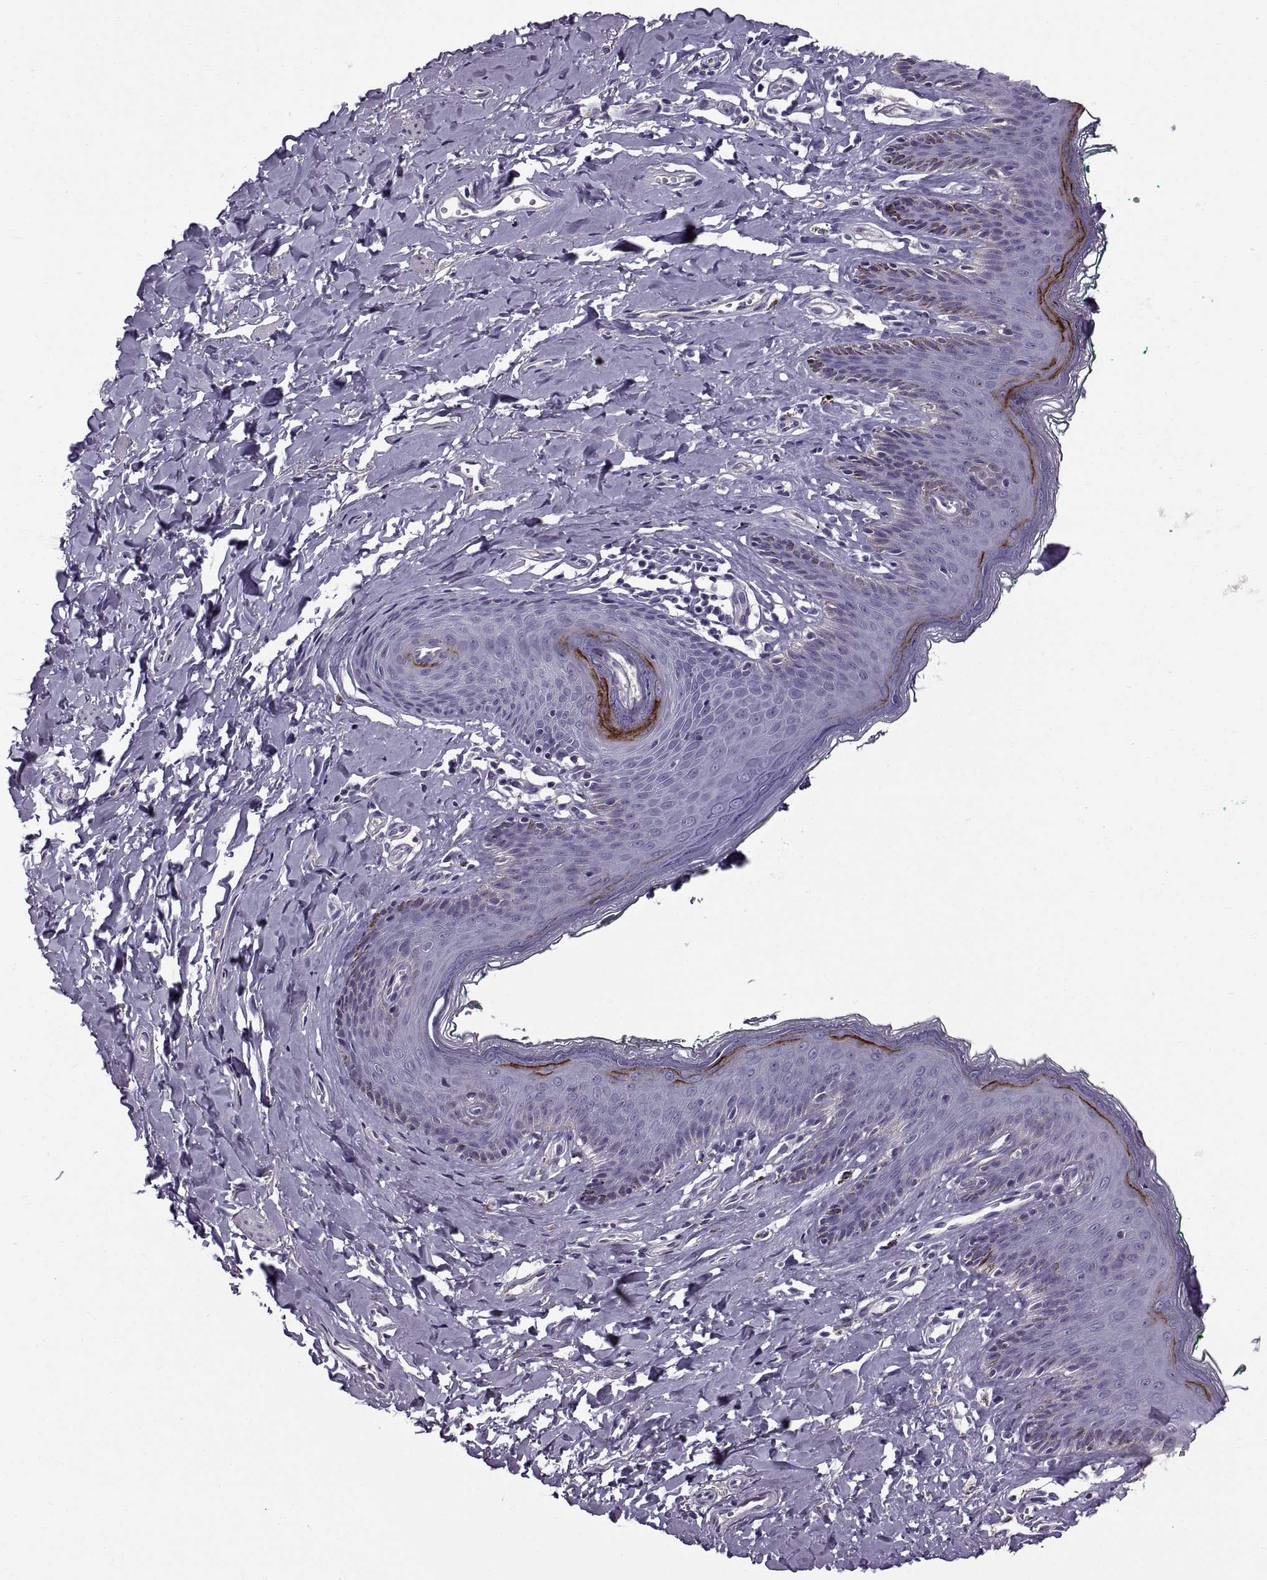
{"staining": {"intensity": "strong", "quantity": "<25%", "location": "cytoplasmic/membranous"}, "tissue": "skin", "cell_type": "Epidermal cells", "image_type": "normal", "snomed": [{"axis": "morphology", "description": "Normal tissue, NOS"}, {"axis": "topography", "description": "Vulva"}], "caption": "This is an image of IHC staining of unremarkable skin, which shows strong staining in the cytoplasmic/membranous of epidermal cells.", "gene": "CALCR", "patient": {"sex": "female", "age": 66}}